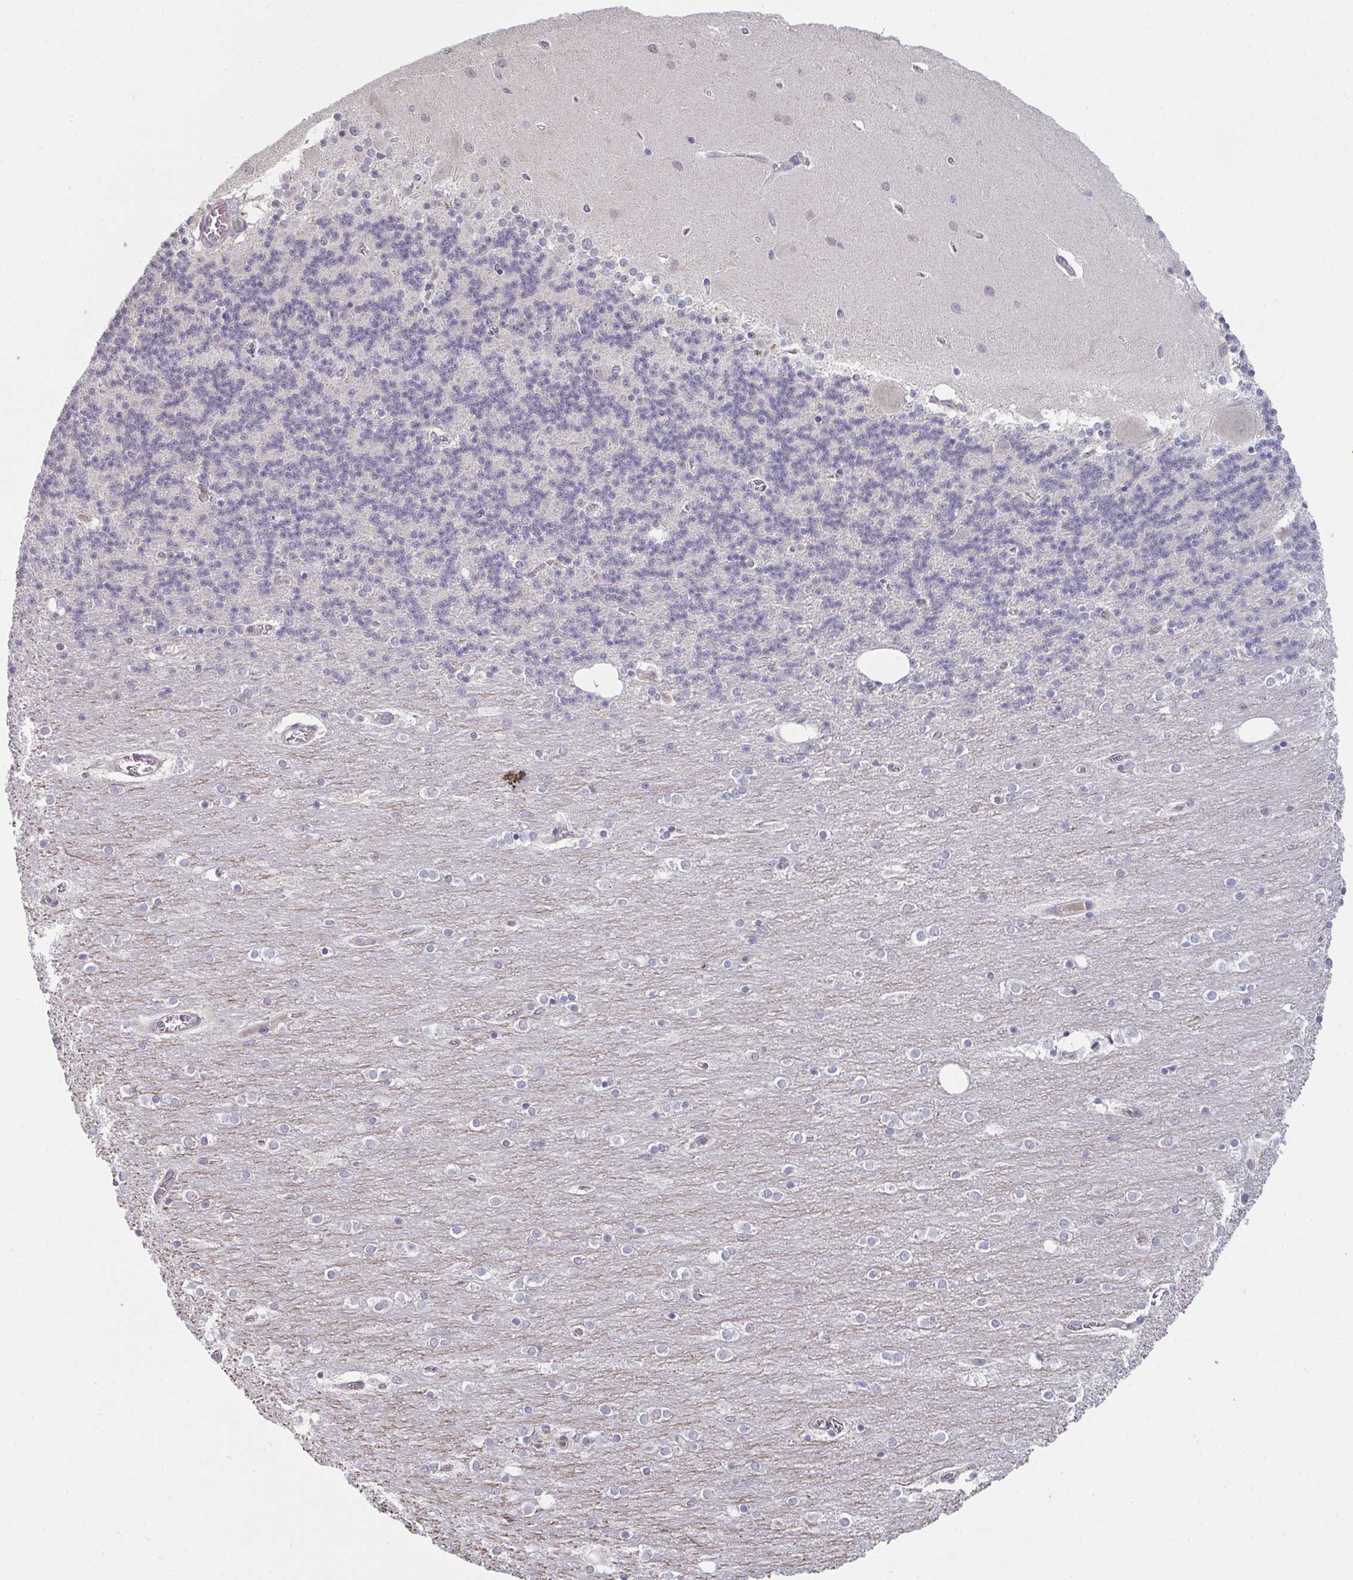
{"staining": {"intensity": "negative", "quantity": "none", "location": "none"}, "tissue": "cerebellum", "cell_type": "Cells in granular layer", "image_type": "normal", "snomed": [{"axis": "morphology", "description": "Normal tissue, NOS"}, {"axis": "topography", "description": "Cerebellum"}], "caption": "A high-resolution photomicrograph shows immunohistochemistry (IHC) staining of normal cerebellum, which shows no significant expression in cells in granular layer.", "gene": "ZNF214", "patient": {"sex": "female", "age": 54}}